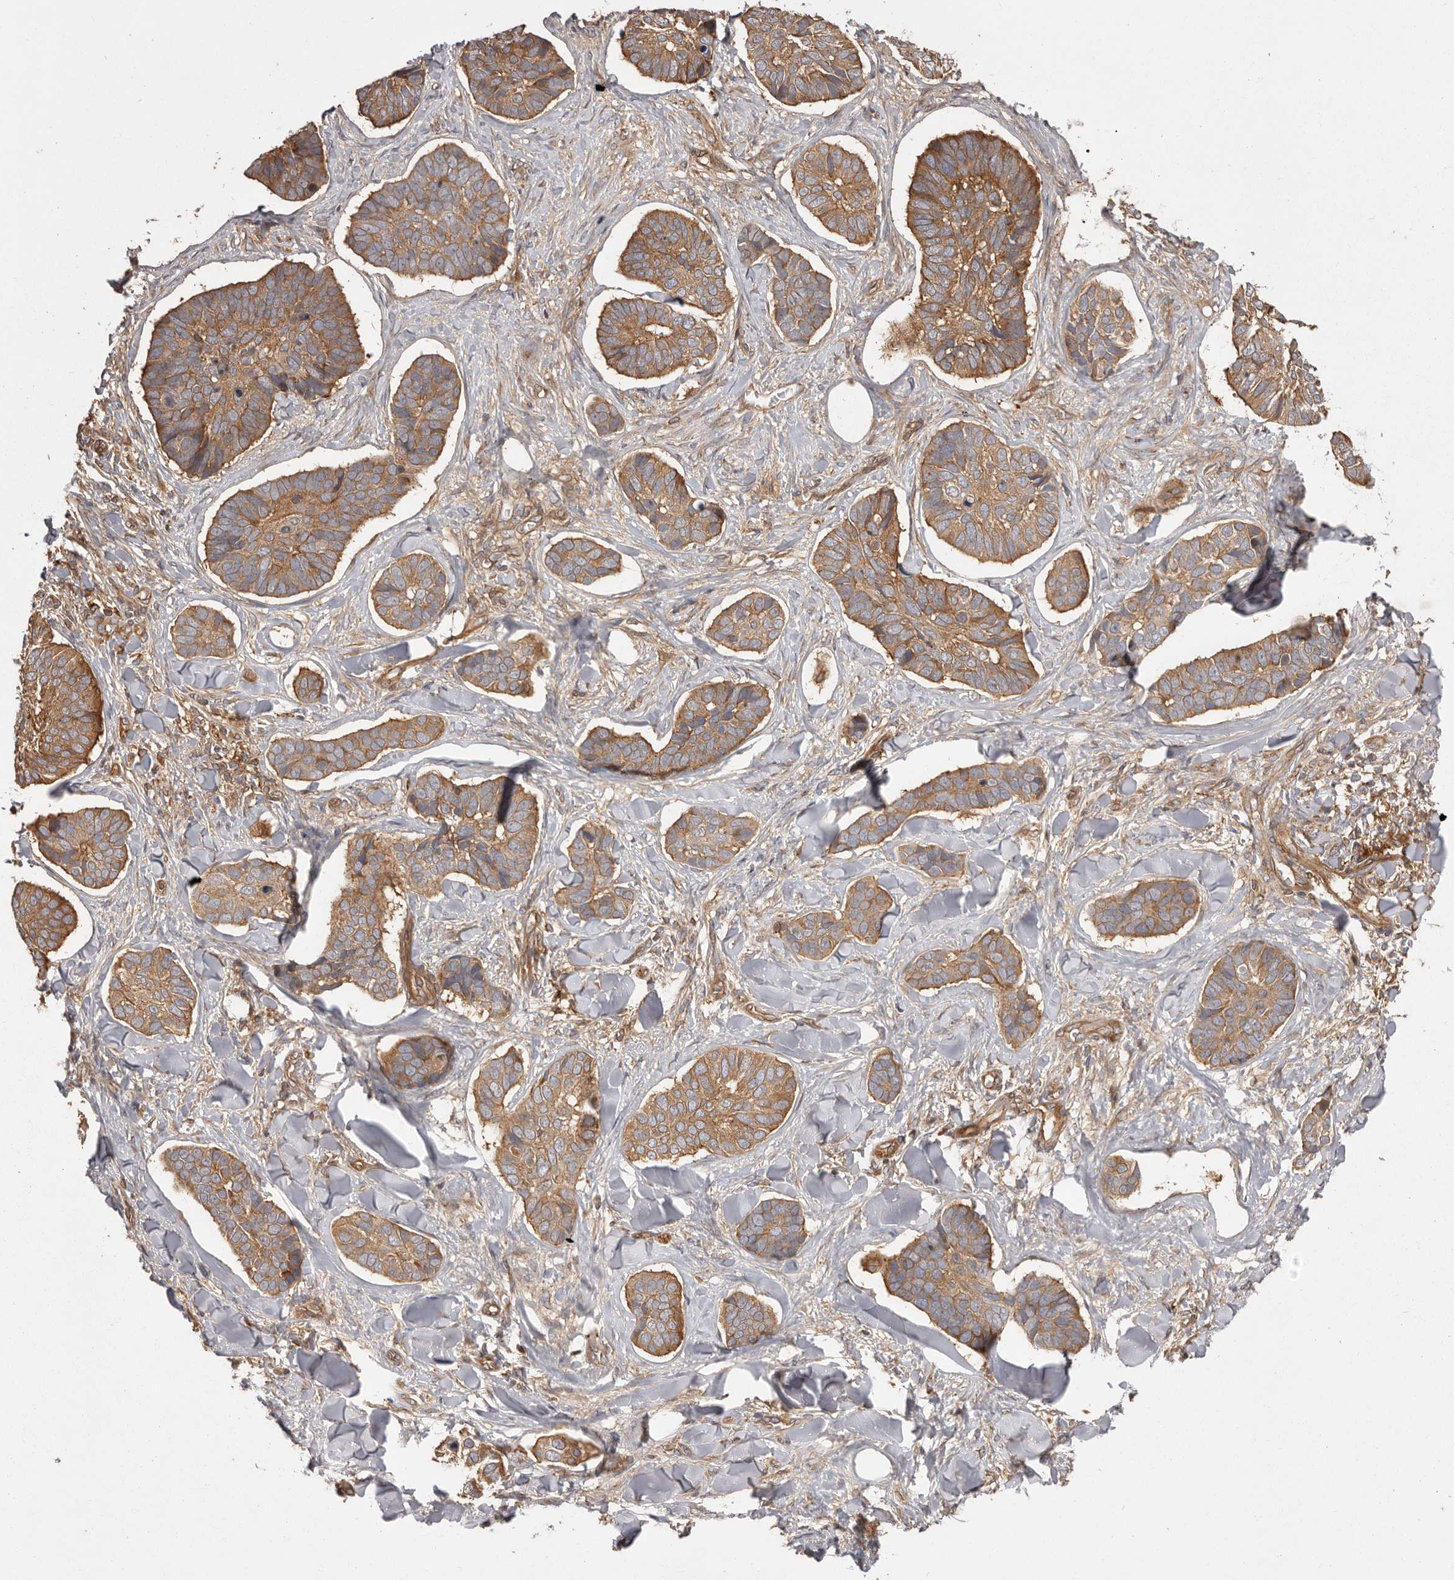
{"staining": {"intensity": "moderate", "quantity": ">75%", "location": "cytoplasmic/membranous"}, "tissue": "skin cancer", "cell_type": "Tumor cells", "image_type": "cancer", "snomed": [{"axis": "morphology", "description": "Basal cell carcinoma"}, {"axis": "topography", "description": "Skin"}], "caption": "There is medium levels of moderate cytoplasmic/membranous staining in tumor cells of skin cancer, as demonstrated by immunohistochemical staining (brown color).", "gene": "NFKBIA", "patient": {"sex": "male", "age": 62}}